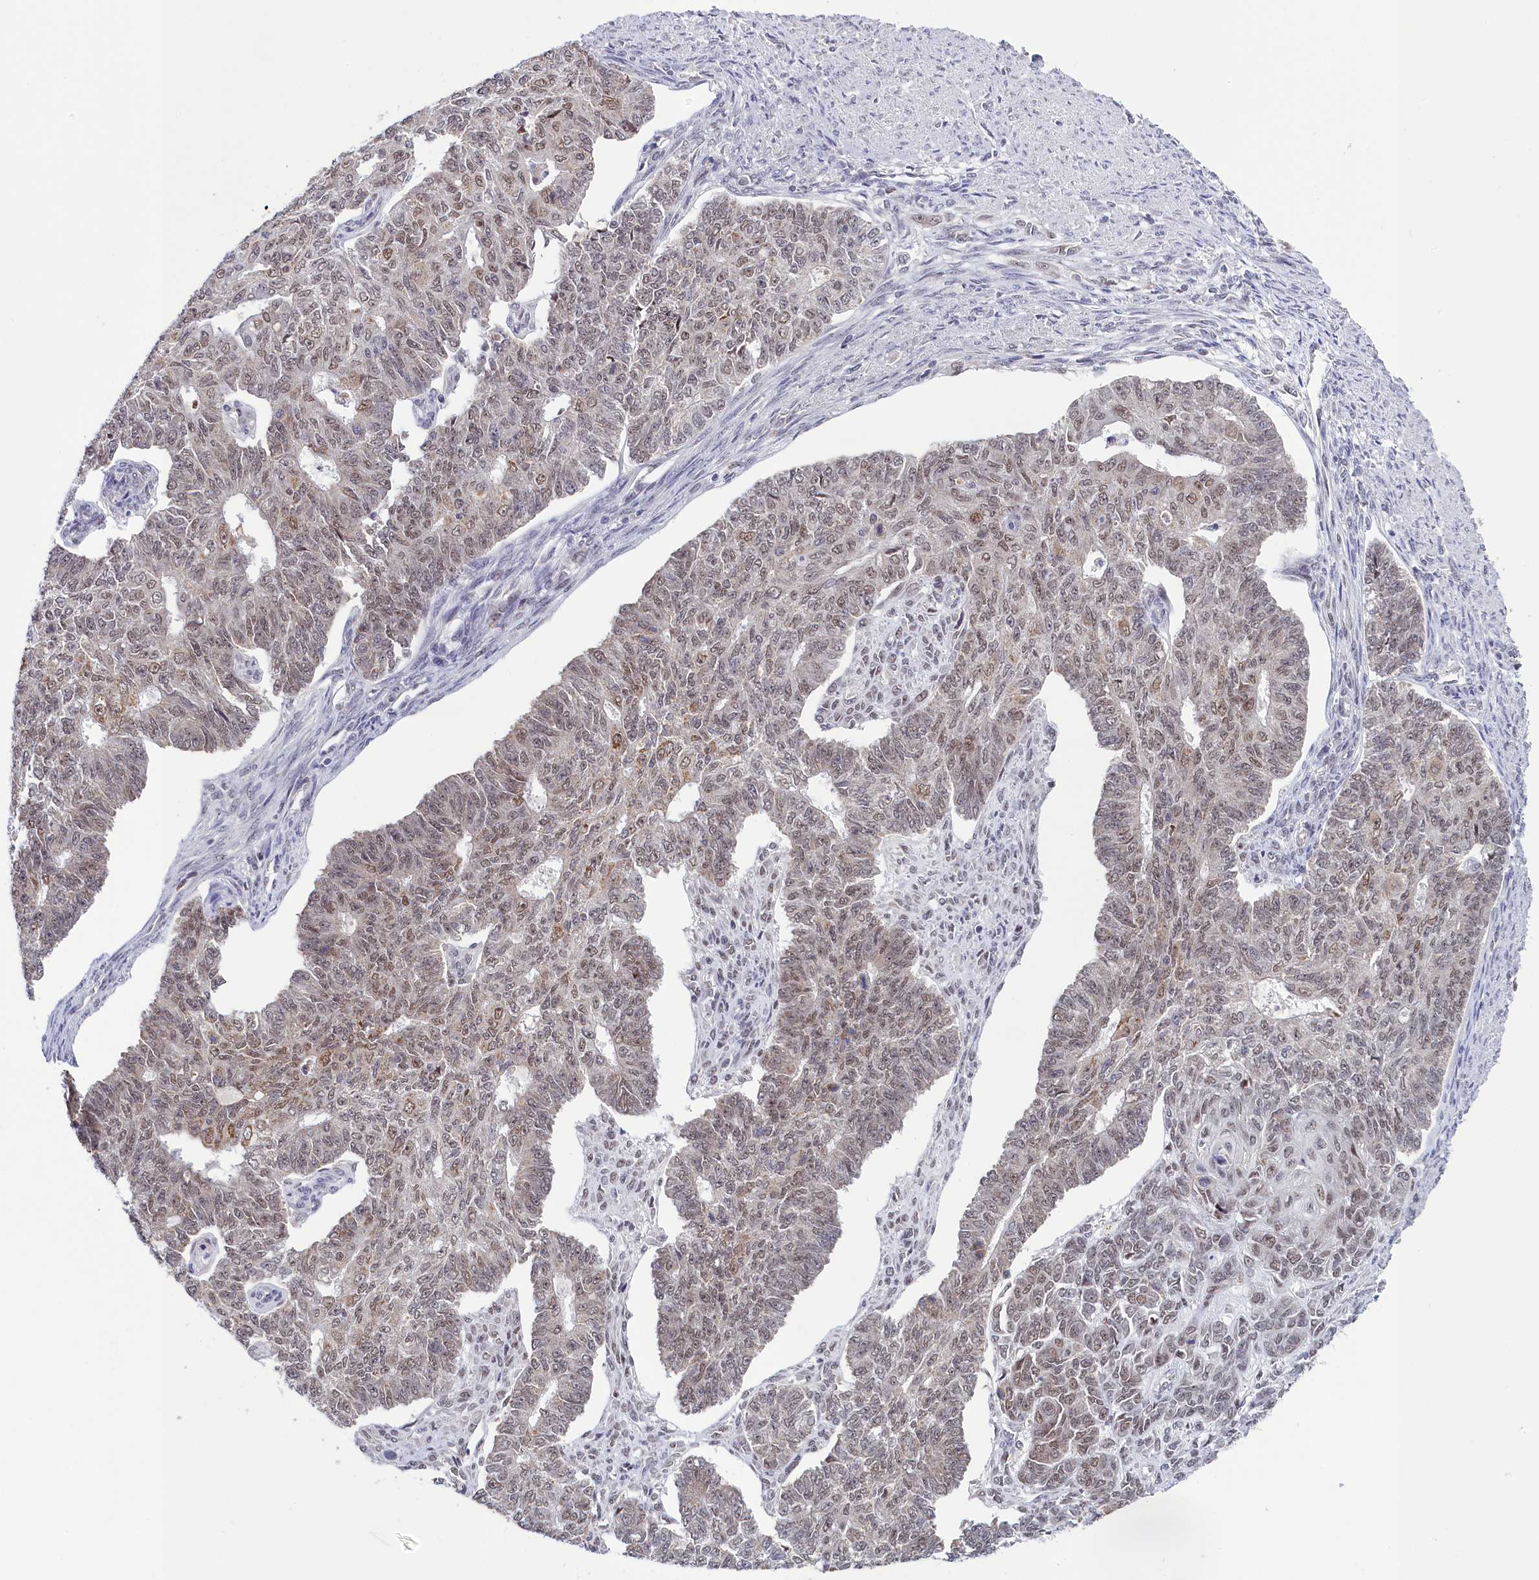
{"staining": {"intensity": "weak", "quantity": ">75%", "location": "nuclear"}, "tissue": "endometrial cancer", "cell_type": "Tumor cells", "image_type": "cancer", "snomed": [{"axis": "morphology", "description": "Adenocarcinoma, NOS"}, {"axis": "topography", "description": "Endometrium"}], "caption": "Brown immunohistochemical staining in human endometrial adenocarcinoma exhibits weak nuclear expression in approximately >75% of tumor cells.", "gene": "PPHLN1", "patient": {"sex": "female", "age": 32}}